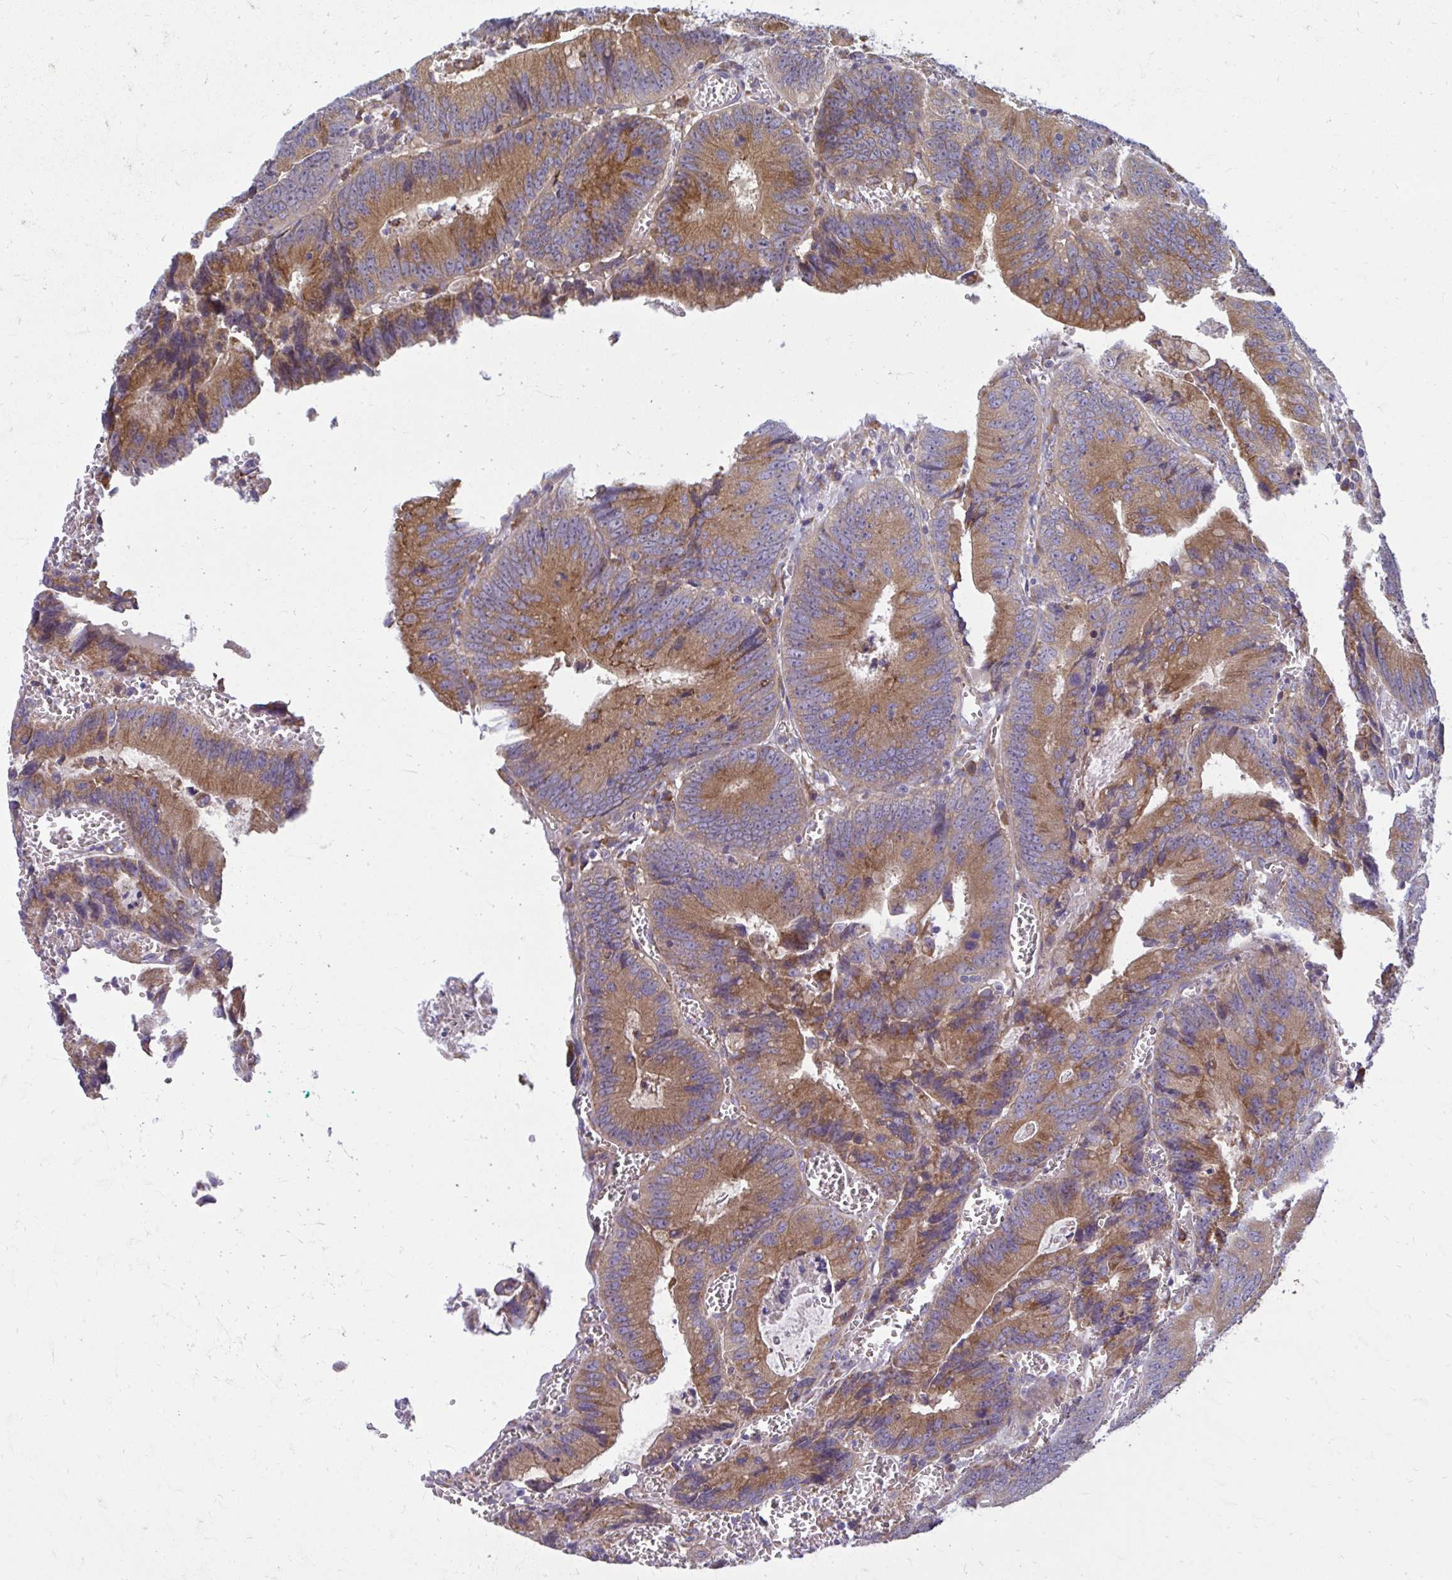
{"staining": {"intensity": "moderate", "quantity": ">75%", "location": "cytoplasmic/membranous"}, "tissue": "colorectal cancer", "cell_type": "Tumor cells", "image_type": "cancer", "snomed": [{"axis": "morphology", "description": "Adenocarcinoma, NOS"}, {"axis": "topography", "description": "Rectum"}], "caption": "Human adenocarcinoma (colorectal) stained with a brown dye demonstrates moderate cytoplasmic/membranous positive expression in approximately >75% of tumor cells.", "gene": "CEMP1", "patient": {"sex": "female", "age": 81}}